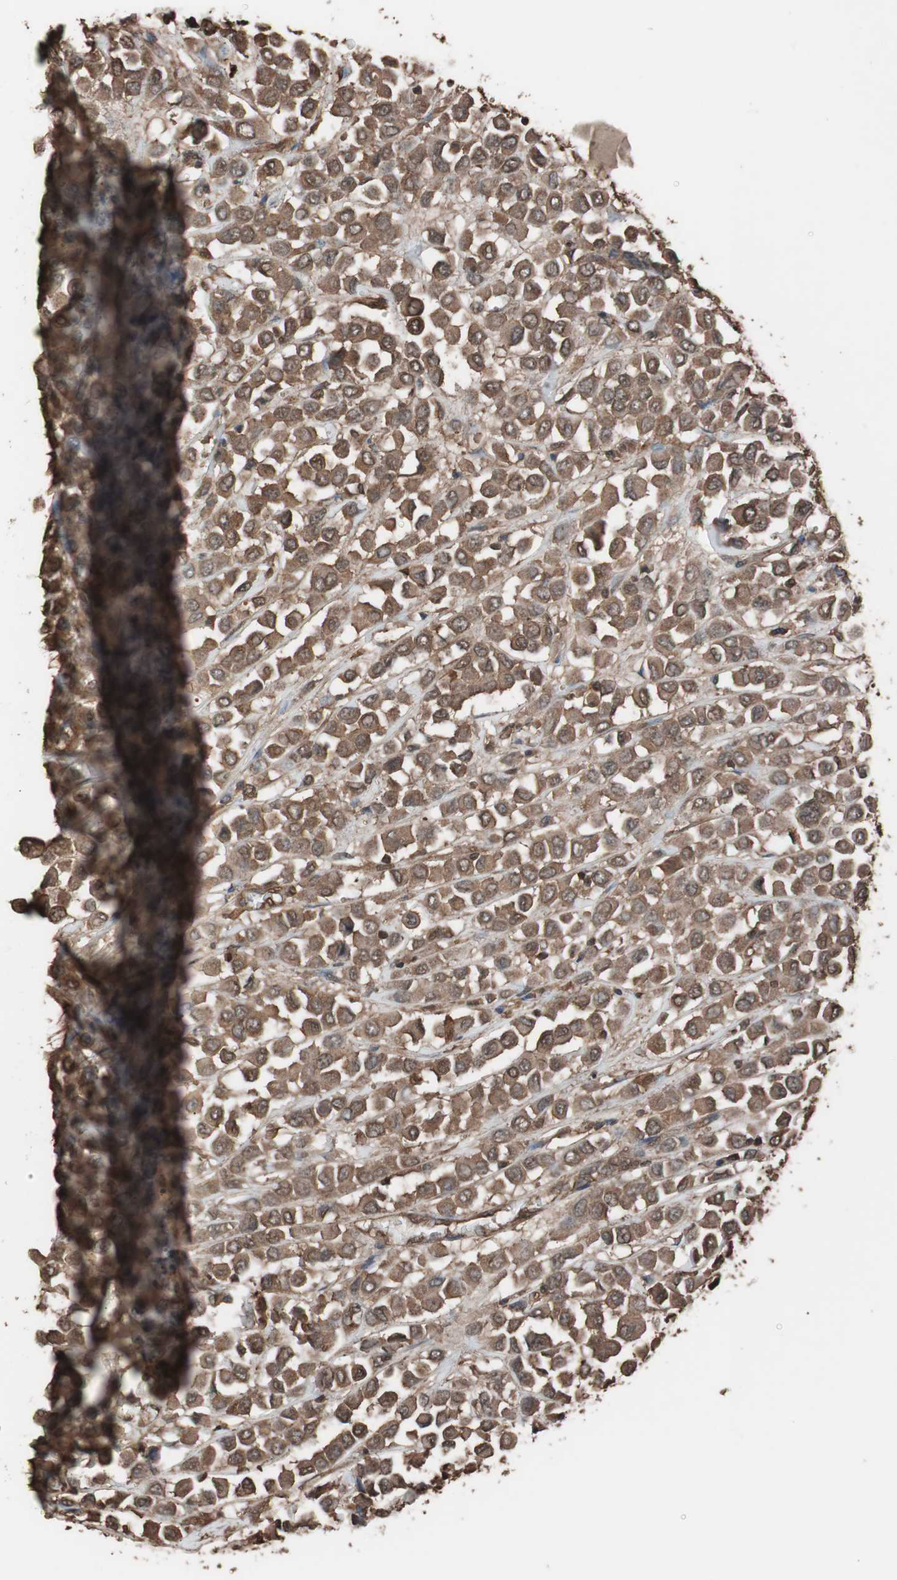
{"staining": {"intensity": "strong", "quantity": ">75%", "location": "cytoplasmic/membranous"}, "tissue": "breast cancer", "cell_type": "Tumor cells", "image_type": "cancer", "snomed": [{"axis": "morphology", "description": "Duct carcinoma"}, {"axis": "topography", "description": "Breast"}], "caption": "Breast infiltrating ductal carcinoma stained with a protein marker reveals strong staining in tumor cells.", "gene": "CALM2", "patient": {"sex": "female", "age": 61}}